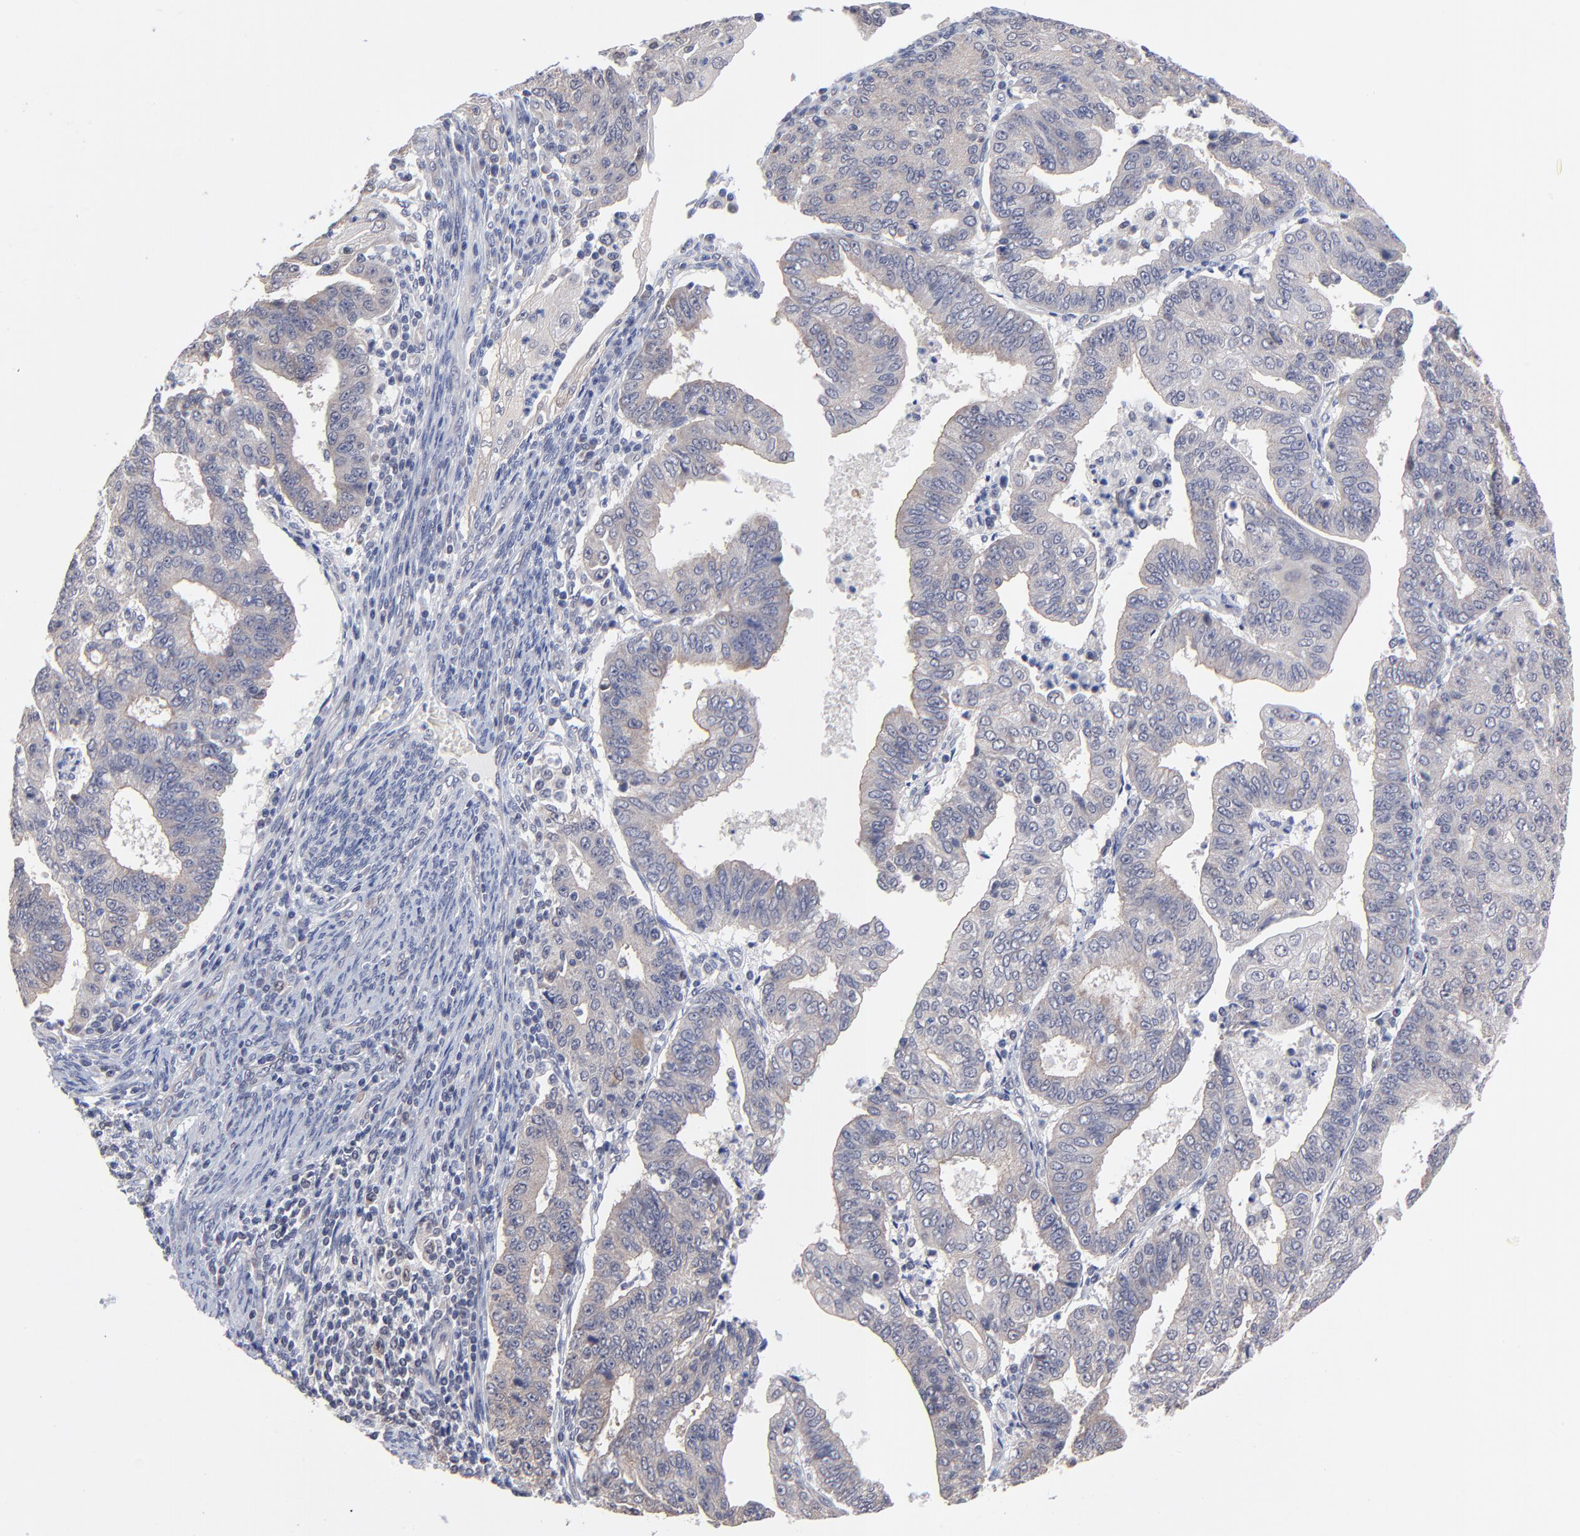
{"staining": {"intensity": "moderate", "quantity": "<25%", "location": "cytoplasmic/membranous"}, "tissue": "endometrial cancer", "cell_type": "Tumor cells", "image_type": "cancer", "snomed": [{"axis": "morphology", "description": "Adenocarcinoma, NOS"}, {"axis": "topography", "description": "Endometrium"}], "caption": "Endometrial adenocarcinoma tissue exhibits moderate cytoplasmic/membranous positivity in about <25% of tumor cells, visualized by immunohistochemistry.", "gene": "FBXO8", "patient": {"sex": "female", "age": 56}}